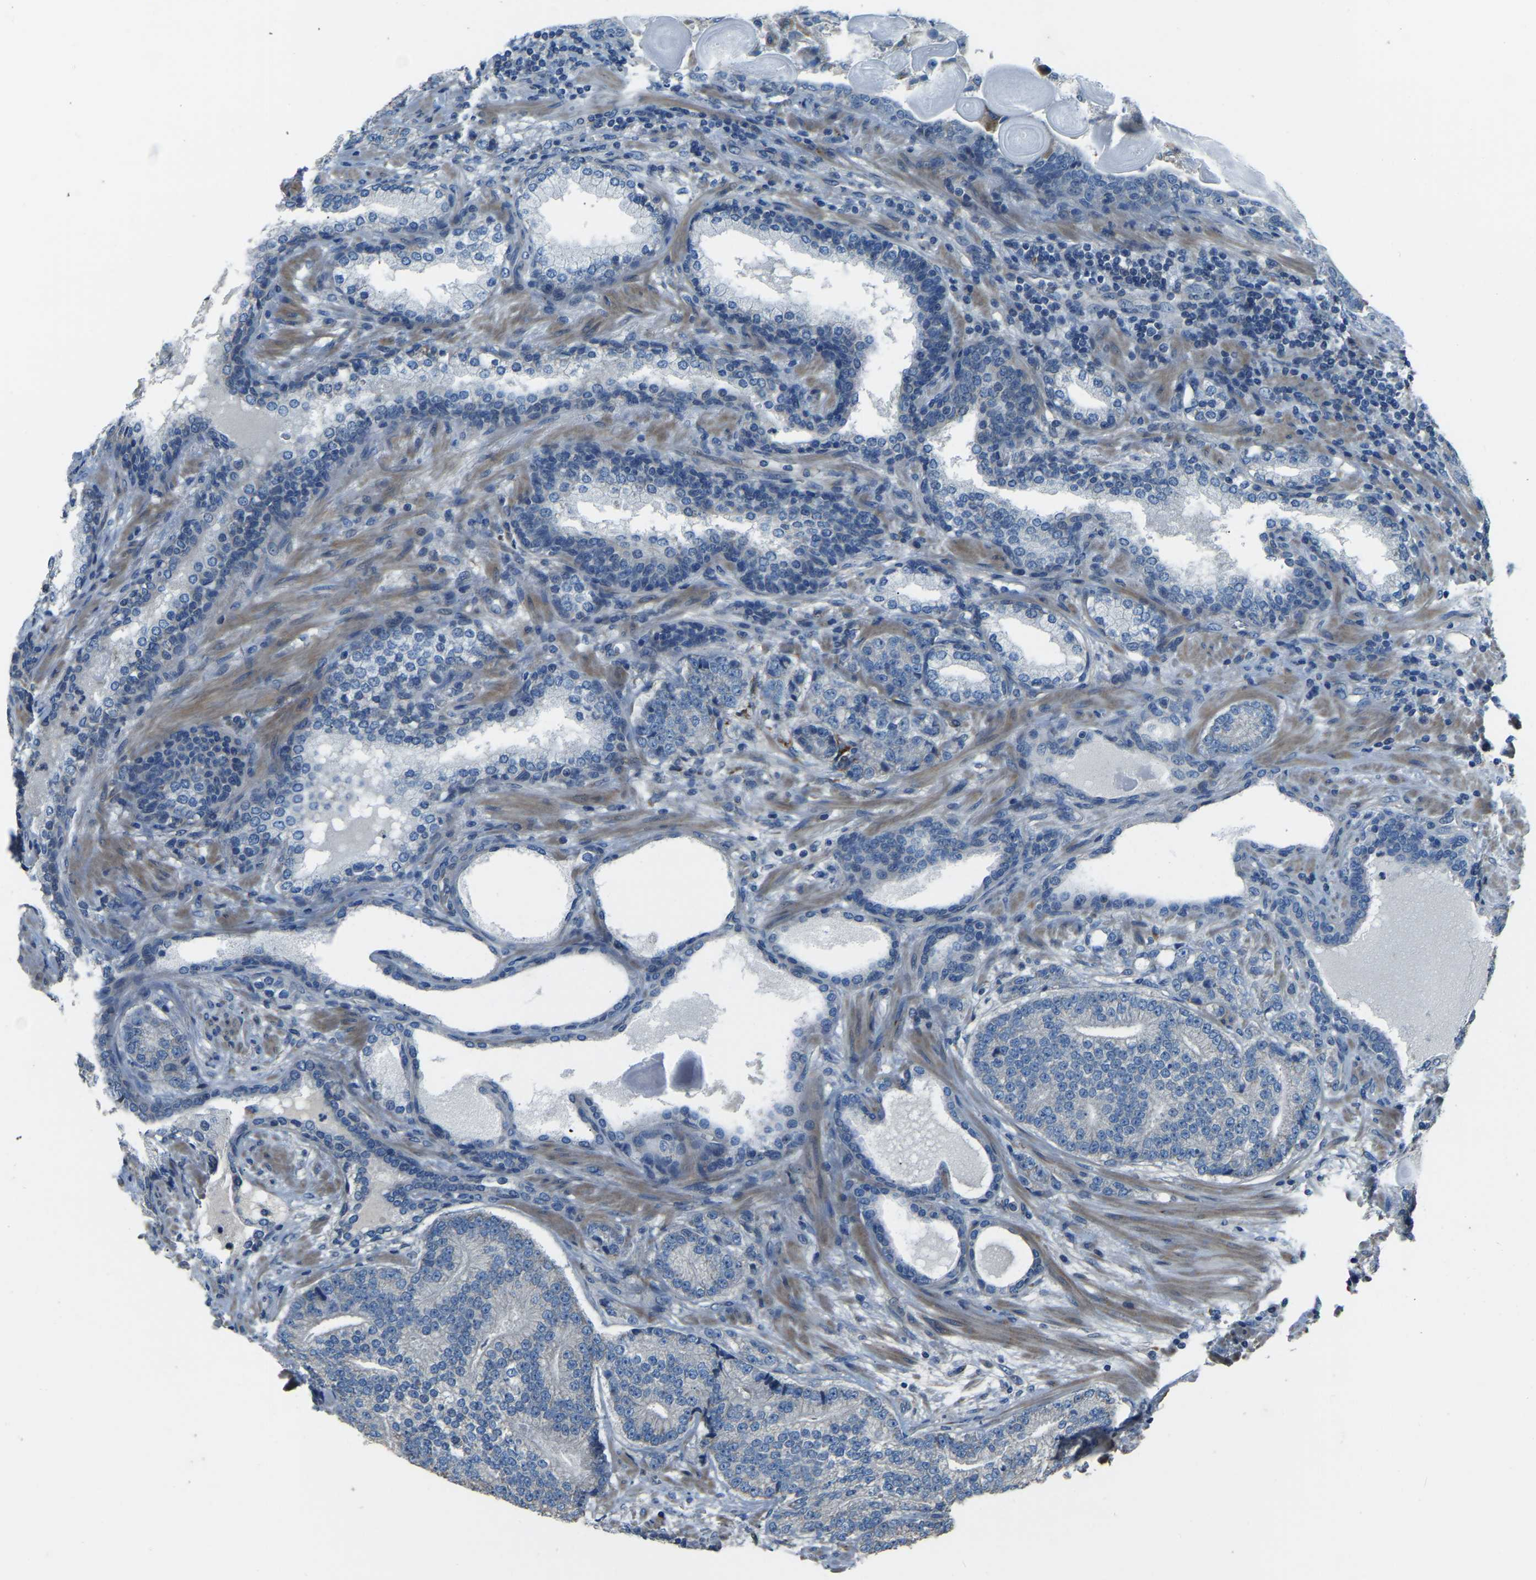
{"staining": {"intensity": "negative", "quantity": "none", "location": "none"}, "tissue": "prostate cancer", "cell_type": "Tumor cells", "image_type": "cancer", "snomed": [{"axis": "morphology", "description": "Adenocarcinoma, High grade"}, {"axis": "topography", "description": "Prostate"}], "caption": "Tumor cells show no significant protein positivity in prostate cancer.", "gene": "COL3A1", "patient": {"sex": "male", "age": 61}}